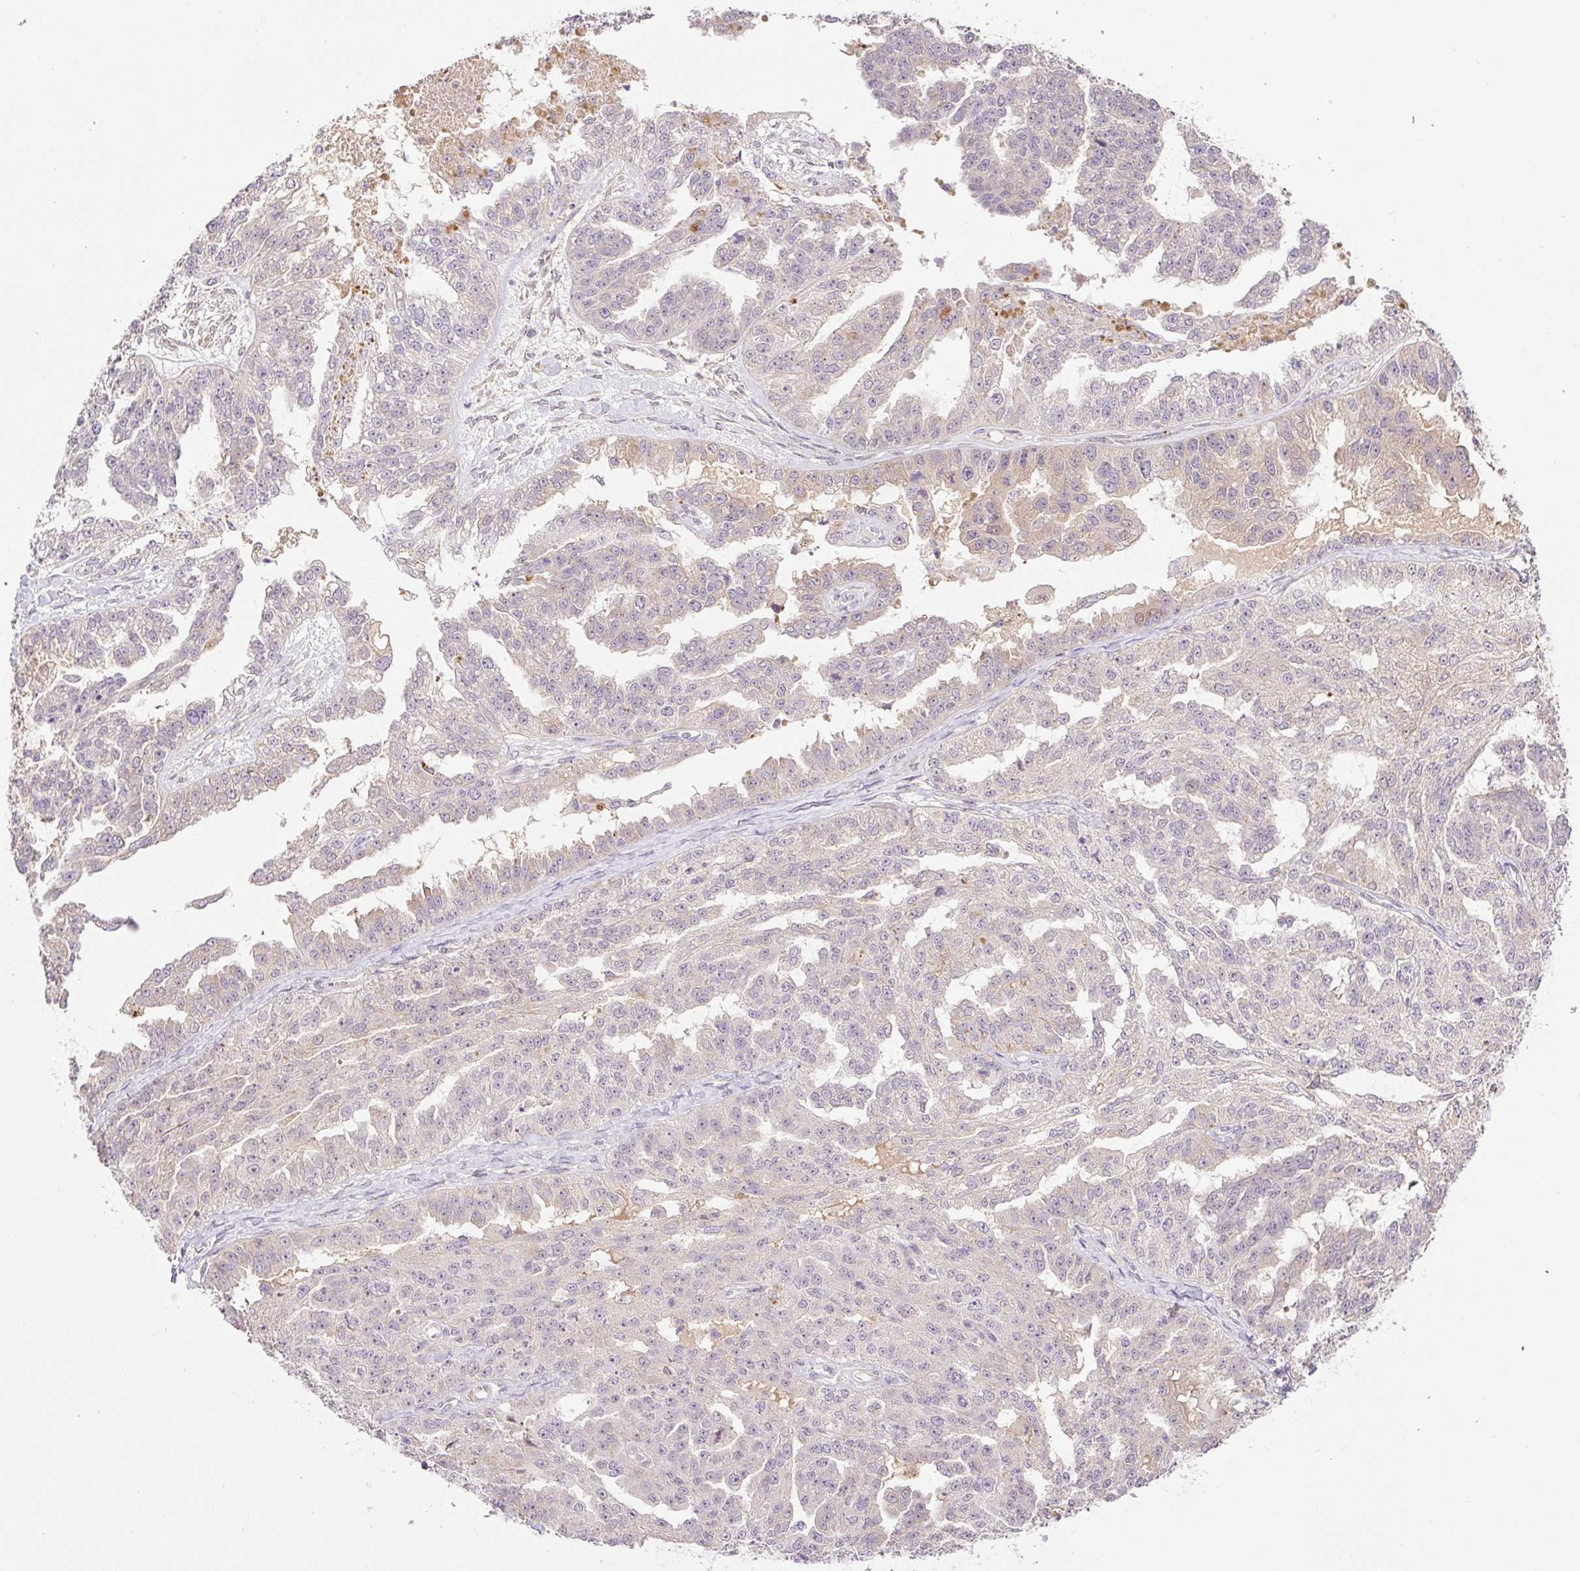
{"staining": {"intensity": "negative", "quantity": "none", "location": "none"}, "tissue": "ovarian cancer", "cell_type": "Tumor cells", "image_type": "cancer", "snomed": [{"axis": "morphology", "description": "Cystadenocarcinoma, serous, NOS"}, {"axis": "topography", "description": "Ovary"}], "caption": "Immunohistochemistry of human serous cystadenocarcinoma (ovarian) shows no positivity in tumor cells. (Immunohistochemistry, brightfield microscopy, high magnification).", "gene": "HABP4", "patient": {"sex": "female", "age": 58}}